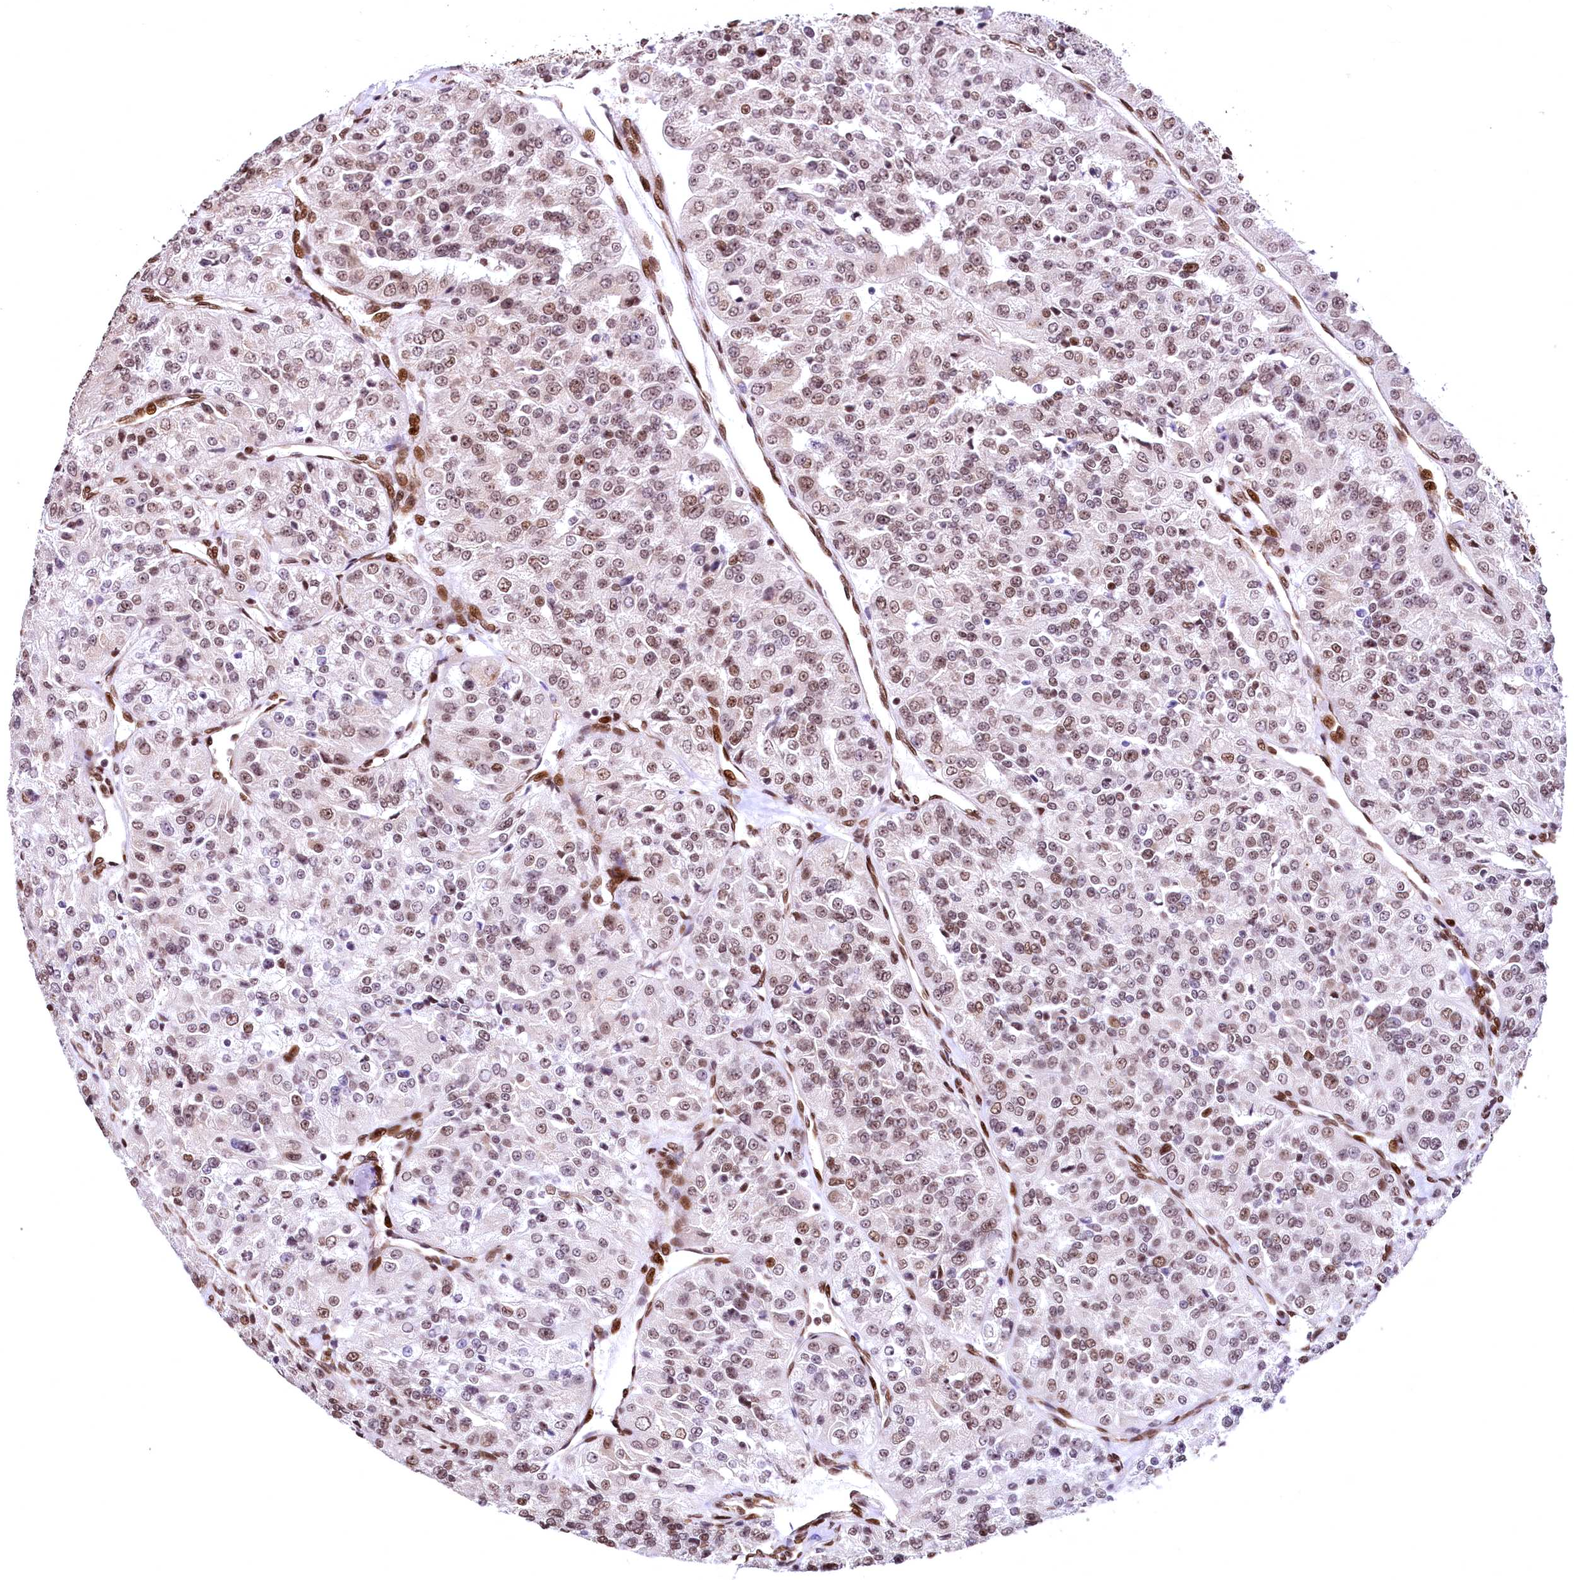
{"staining": {"intensity": "moderate", "quantity": "<25%", "location": "nuclear"}, "tissue": "renal cancer", "cell_type": "Tumor cells", "image_type": "cancer", "snomed": [{"axis": "morphology", "description": "Adenocarcinoma, NOS"}, {"axis": "topography", "description": "Kidney"}], "caption": "Immunohistochemical staining of human adenocarcinoma (renal) reveals low levels of moderate nuclear protein expression in approximately <25% of tumor cells.", "gene": "PDS5B", "patient": {"sex": "female", "age": 63}}